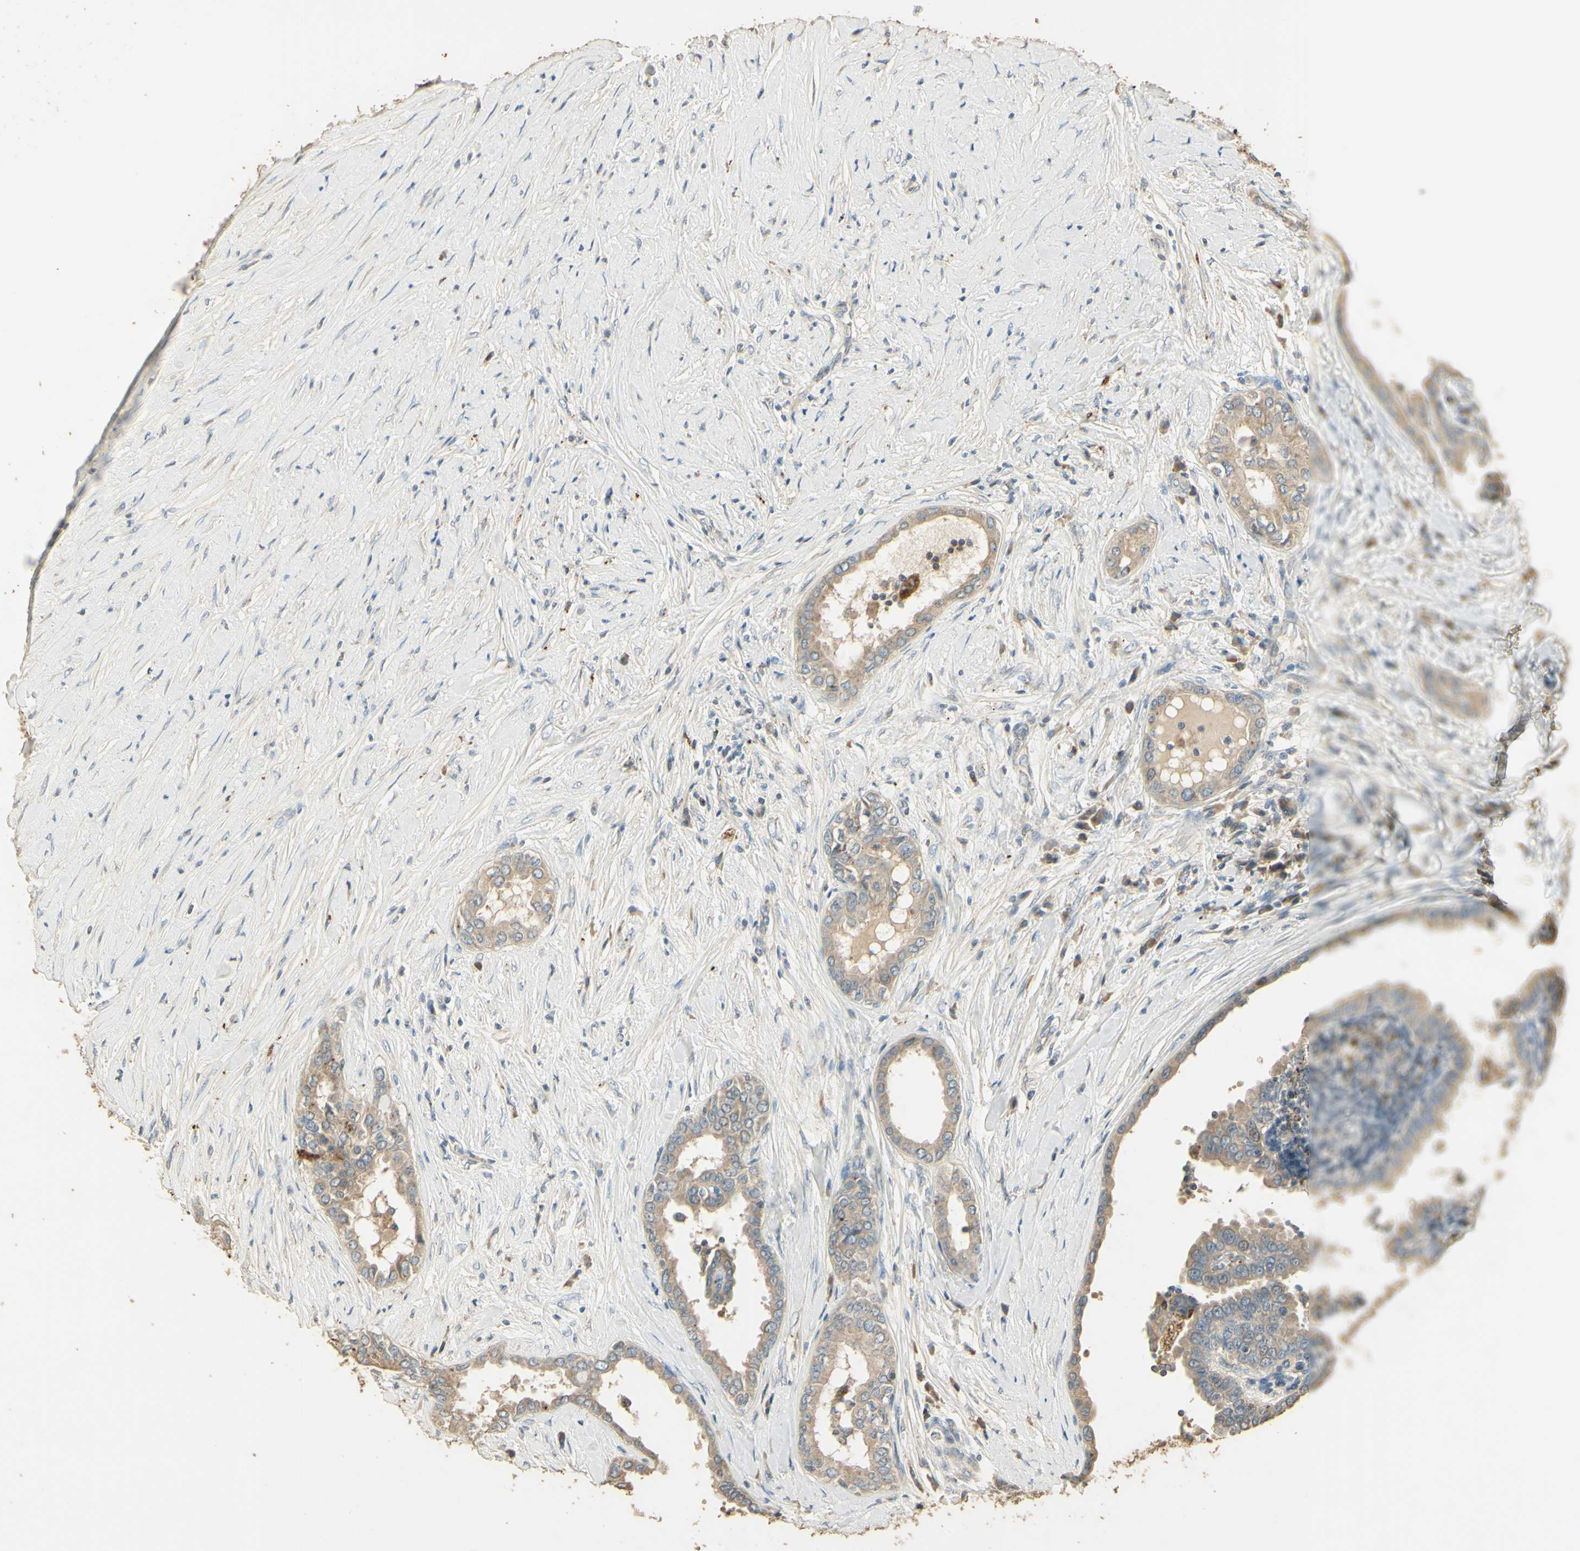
{"staining": {"intensity": "weak", "quantity": ">75%", "location": "cytoplasmic/membranous"}, "tissue": "thyroid cancer", "cell_type": "Tumor cells", "image_type": "cancer", "snomed": [{"axis": "morphology", "description": "Papillary adenocarcinoma, NOS"}, {"axis": "topography", "description": "Thyroid gland"}], "caption": "IHC micrograph of neoplastic tissue: thyroid cancer stained using immunohistochemistry (IHC) exhibits low levels of weak protein expression localized specifically in the cytoplasmic/membranous of tumor cells, appearing as a cytoplasmic/membranous brown color.", "gene": "ARHGEF17", "patient": {"sex": "male", "age": 33}}